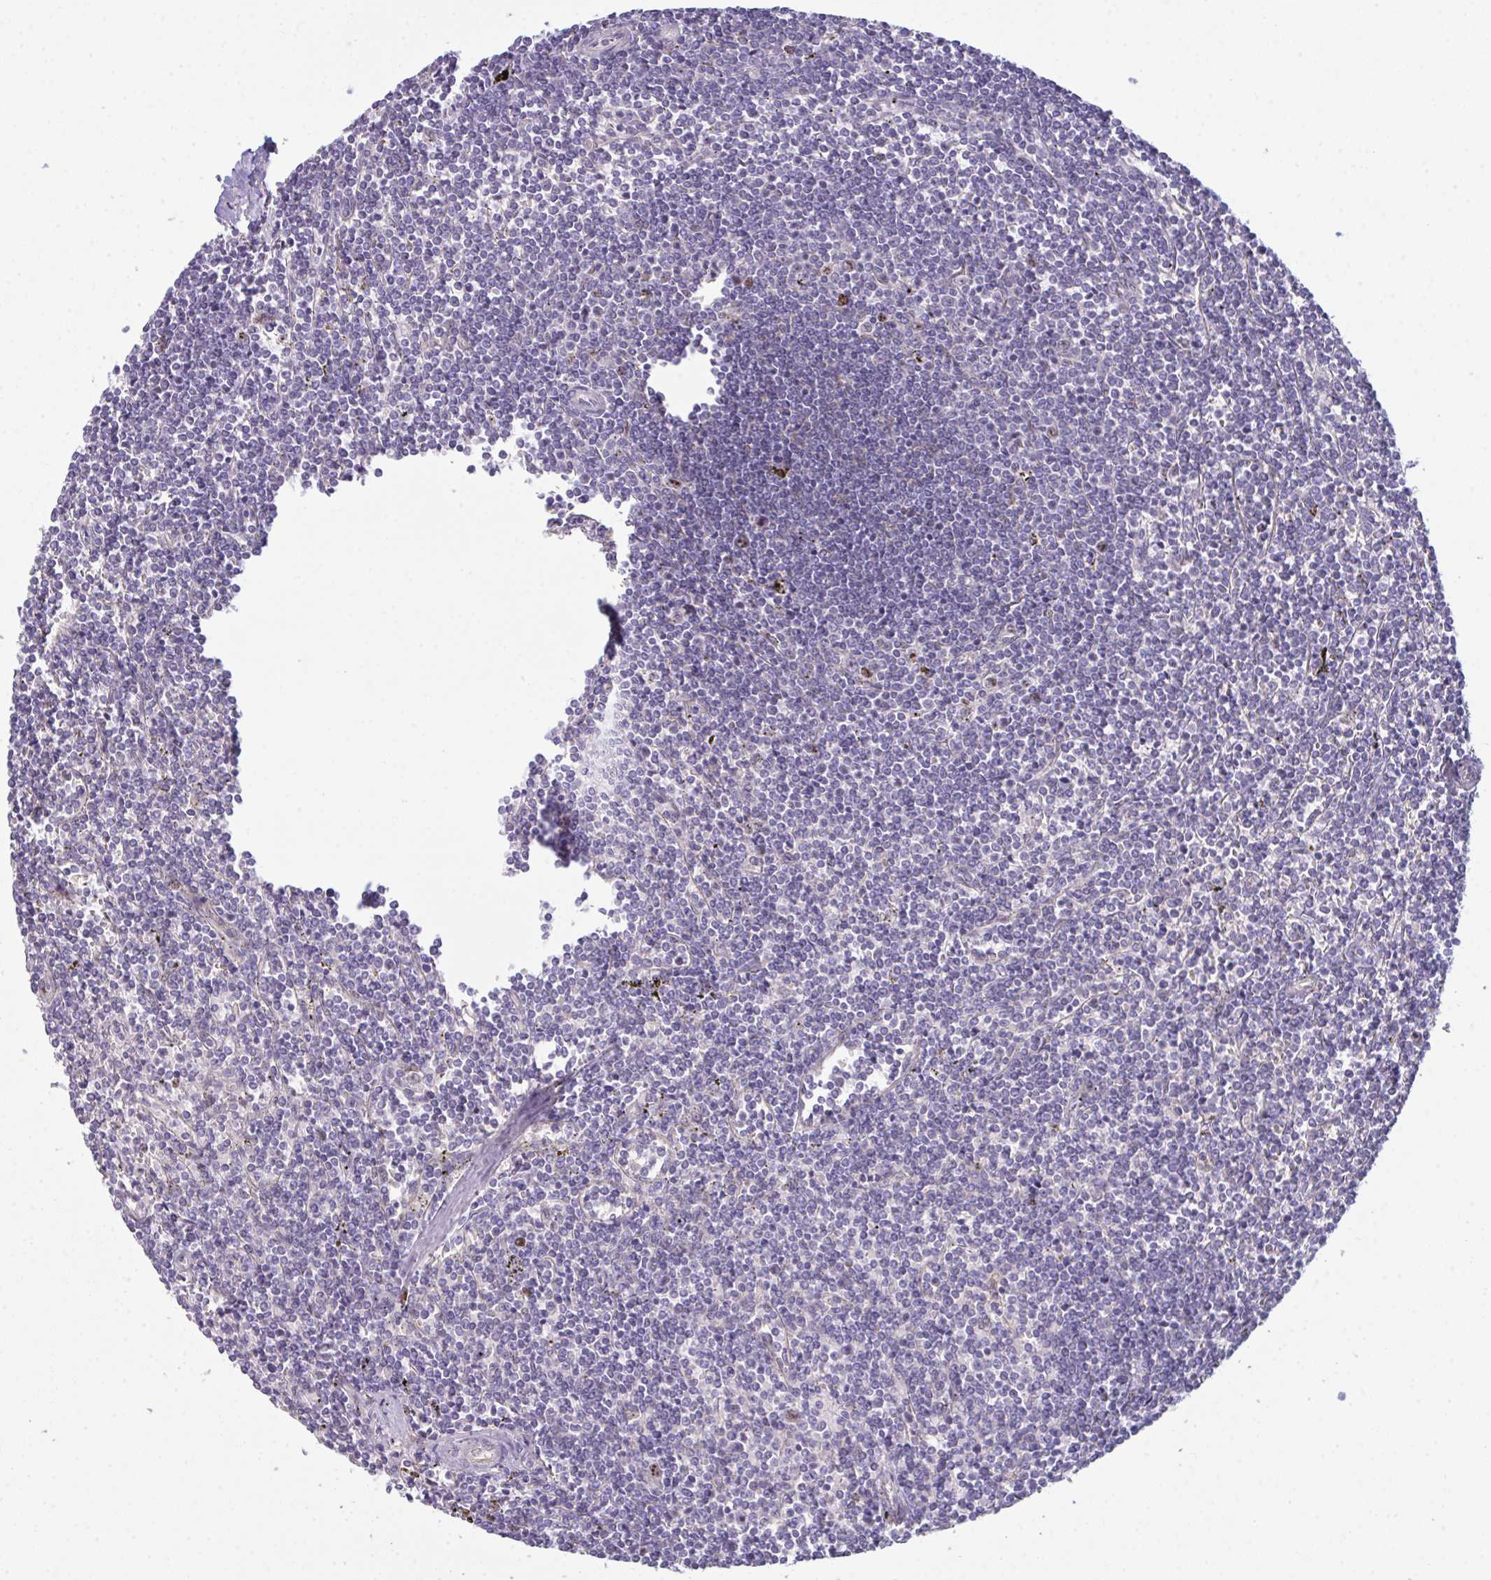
{"staining": {"intensity": "negative", "quantity": "none", "location": "none"}, "tissue": "lymphoma", "cell_type": "Tumor cells", "image_type": "cancer", "snomed": [{"axis": "morphology", "description": "Malignant lymphoma, non-Hodgkin's type, Low grade"}, {"axis": "topography", "description": "Spleen"}], "caption": "Immunohistochemical staining of human malignant lymphoma, non-Hodgkin's type (low-grade) demonstrates no significant staining in tumor cells.", "gene": "SETD7", "patient": {"sex": "male", "age": 78}}